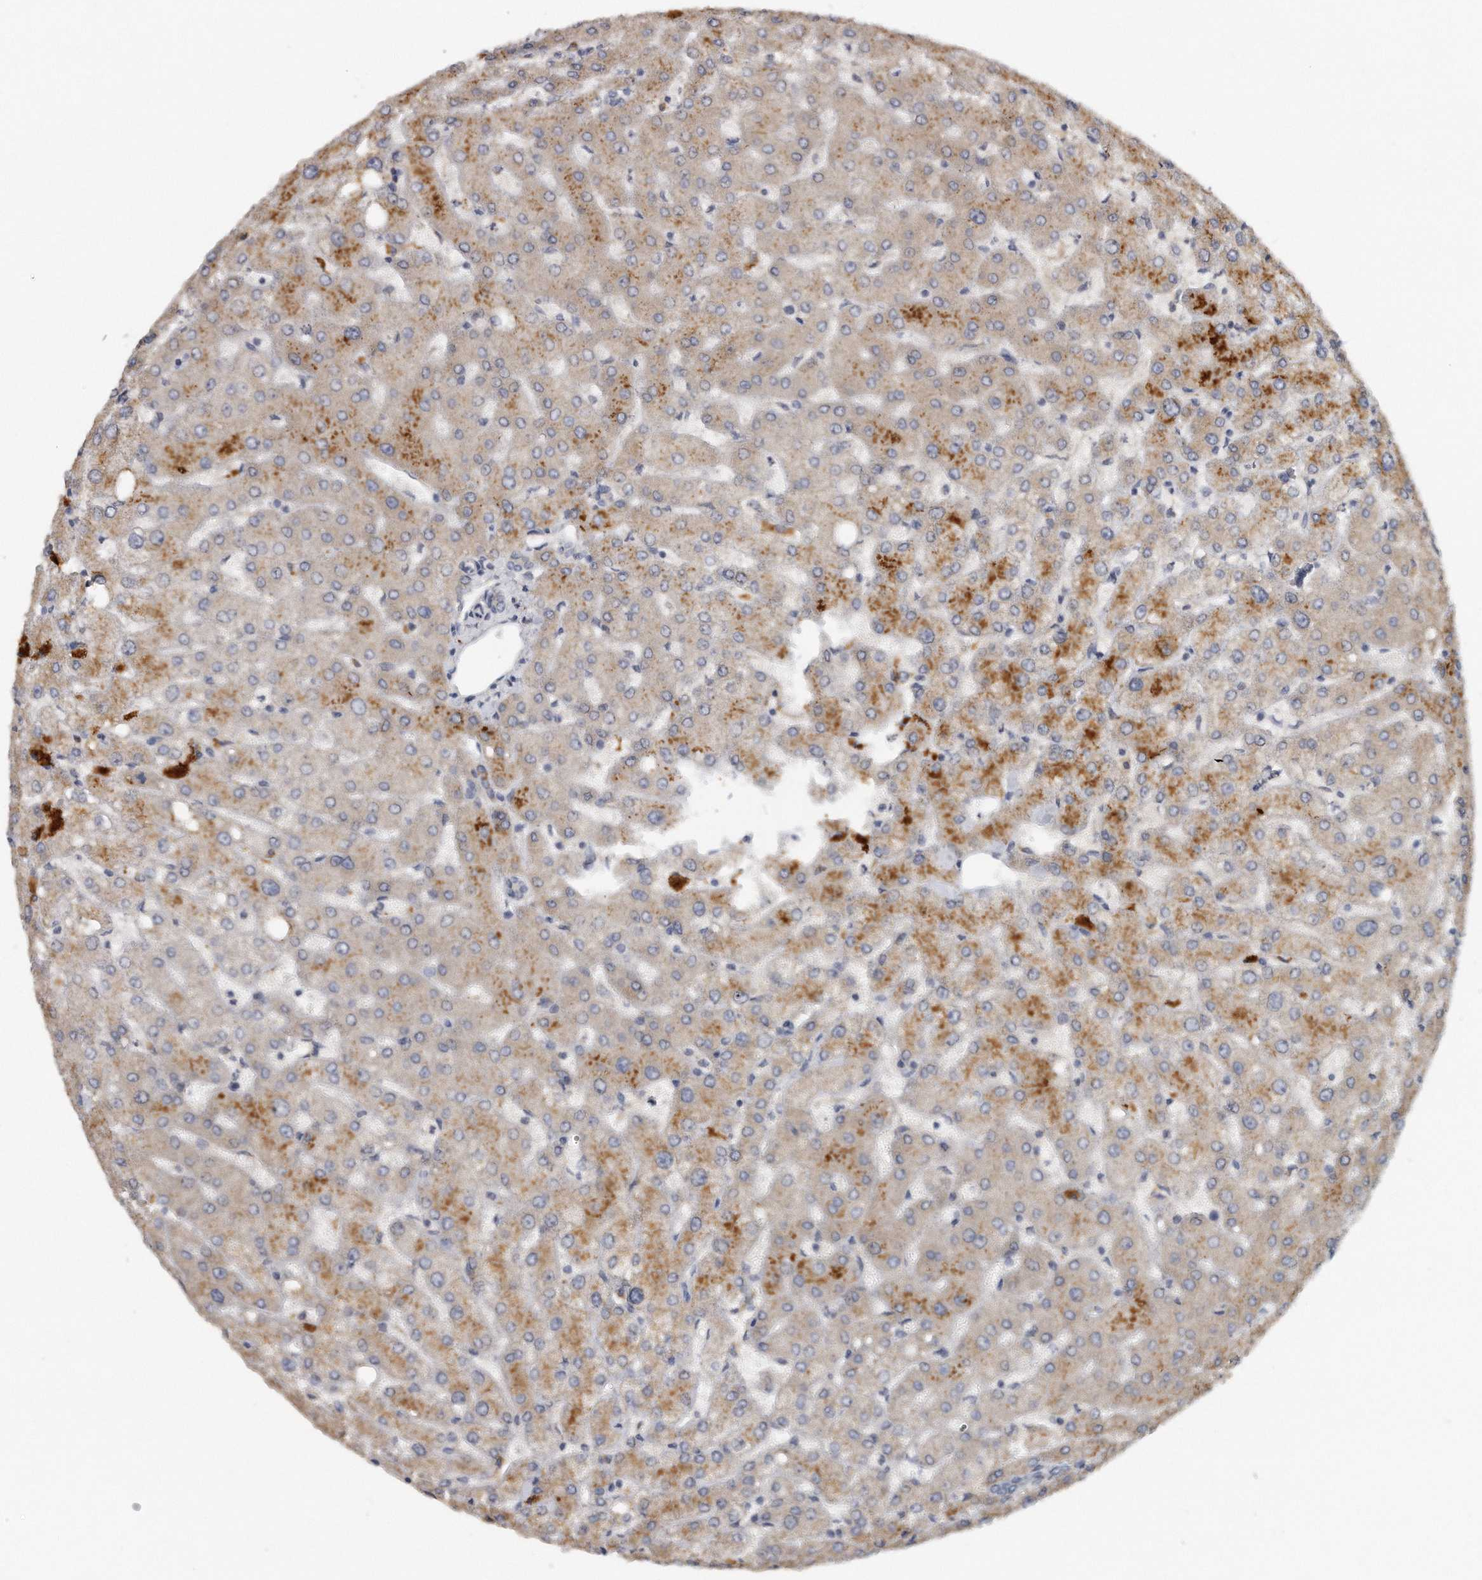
{"staining": {"intensity": "negative", "quantity": "none", "location": "none"}, "tissue": "liver", "cell_type": "Cholangiocytes", "image_type": "normal", "snomed": [{"axis": "morphology", "description": "Normal tissue, NOS"}, {"axis": "topography", "description": "Liver"}], "caption": "Normal liver was stained to show a protein in brown. There is no significant positivity in cholangiocytes. (DAB (3,3'-diaminobenzidine) immunohistochemistry (IHC) visualized using brightfield microscopy, high magnification).", "gene": "TRAPPC14", "patient": {"sex": "female", "age": 54}}